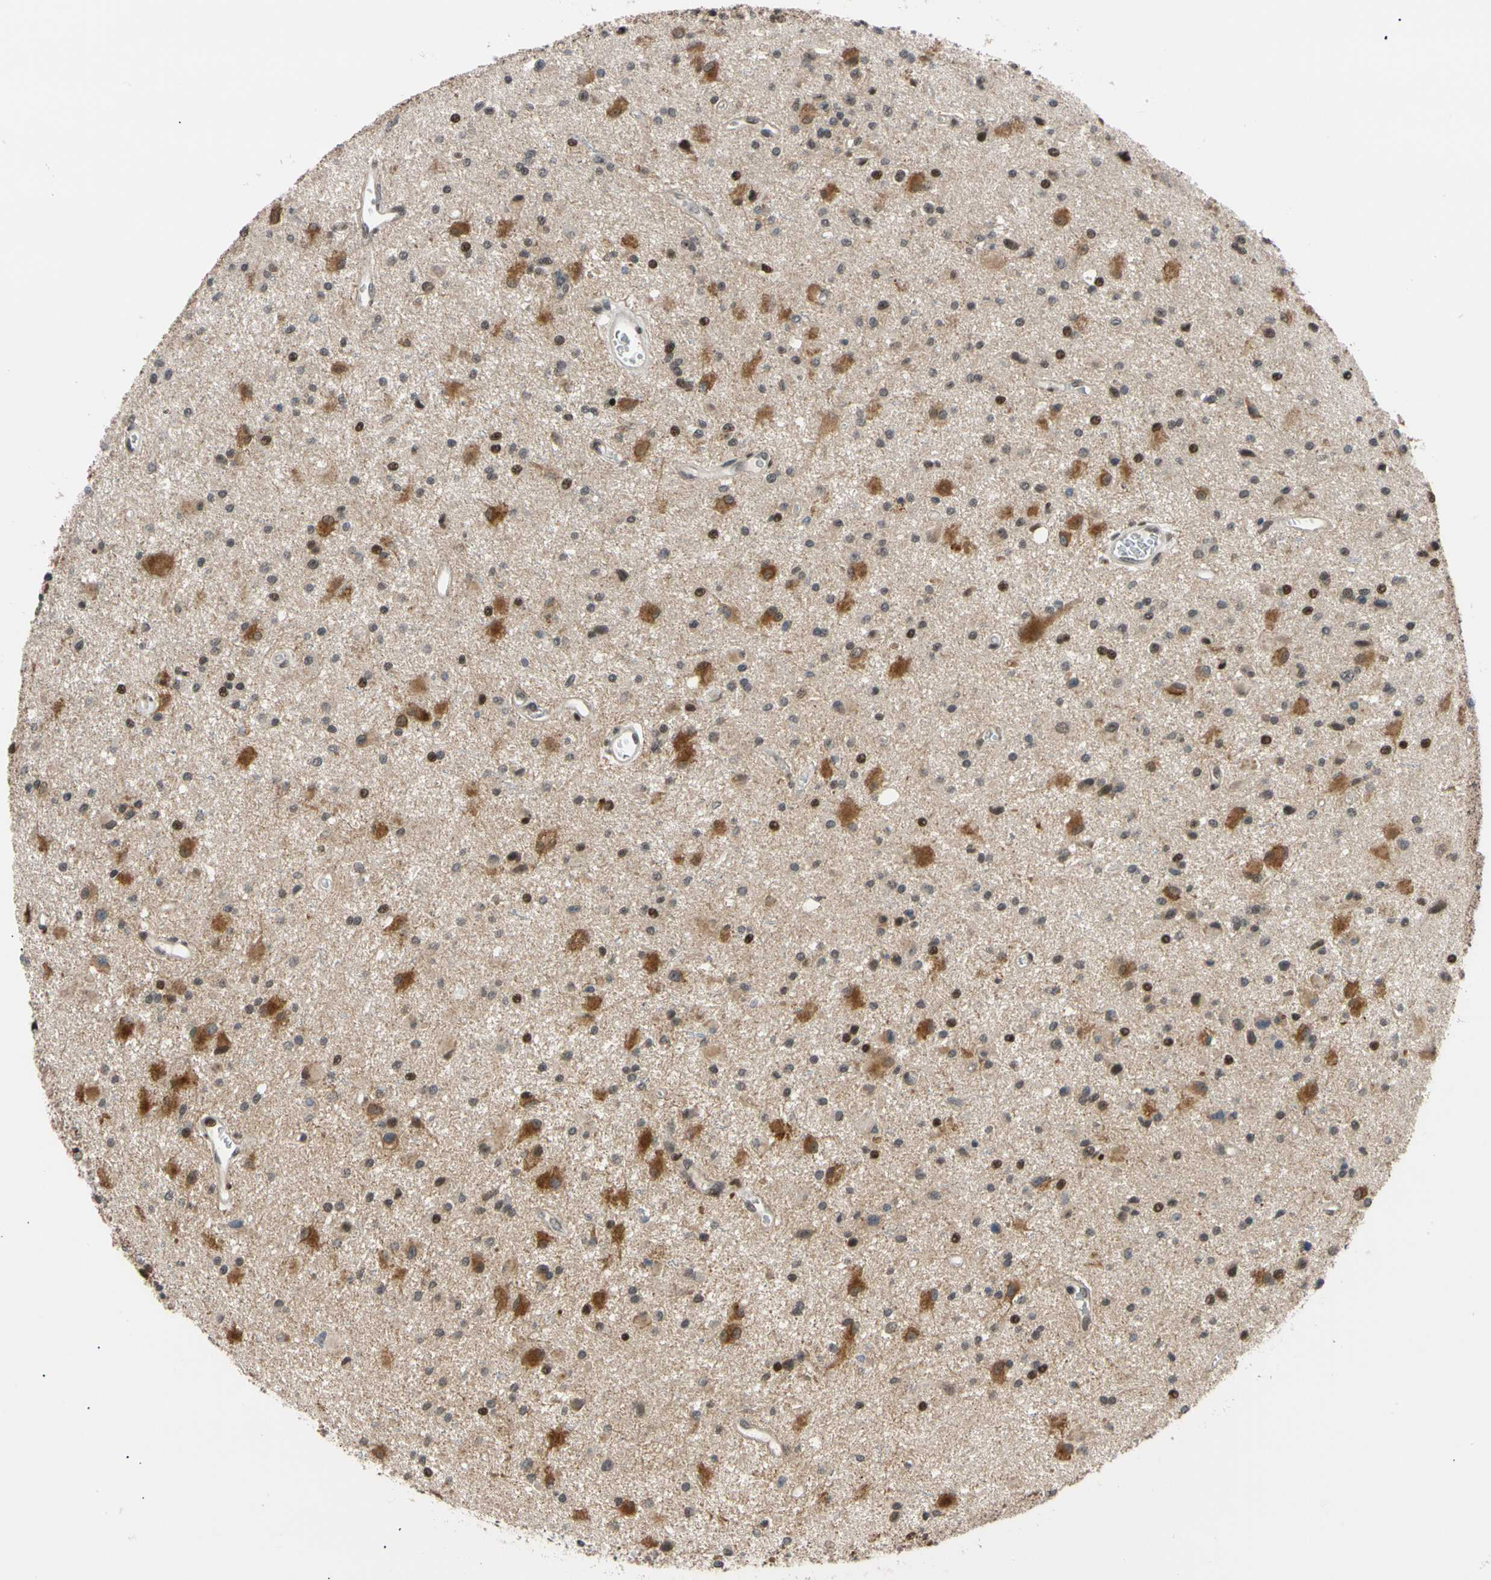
{"staining": {"intensity": "moderate", "quantity": "25%-75%", "location": "cytoplasmic/membranous"}, "tissue": "glioma", "cell_type": "Tumor cells", "image_type": "cancer", "snomed": [{"axis": "morphology", "description": "Glioma, malignant, Low grade"}, {"axis": "topography", "description": "Brain"}], "caption": "Protein analysis of malignant glioma (low-grade) tissue displays moderate cytoplasmic/membranous expression in approximately 25%-75% of tumor cells.", "gene": "E2F1", "patient": {"sex": "male", "age": 58}}